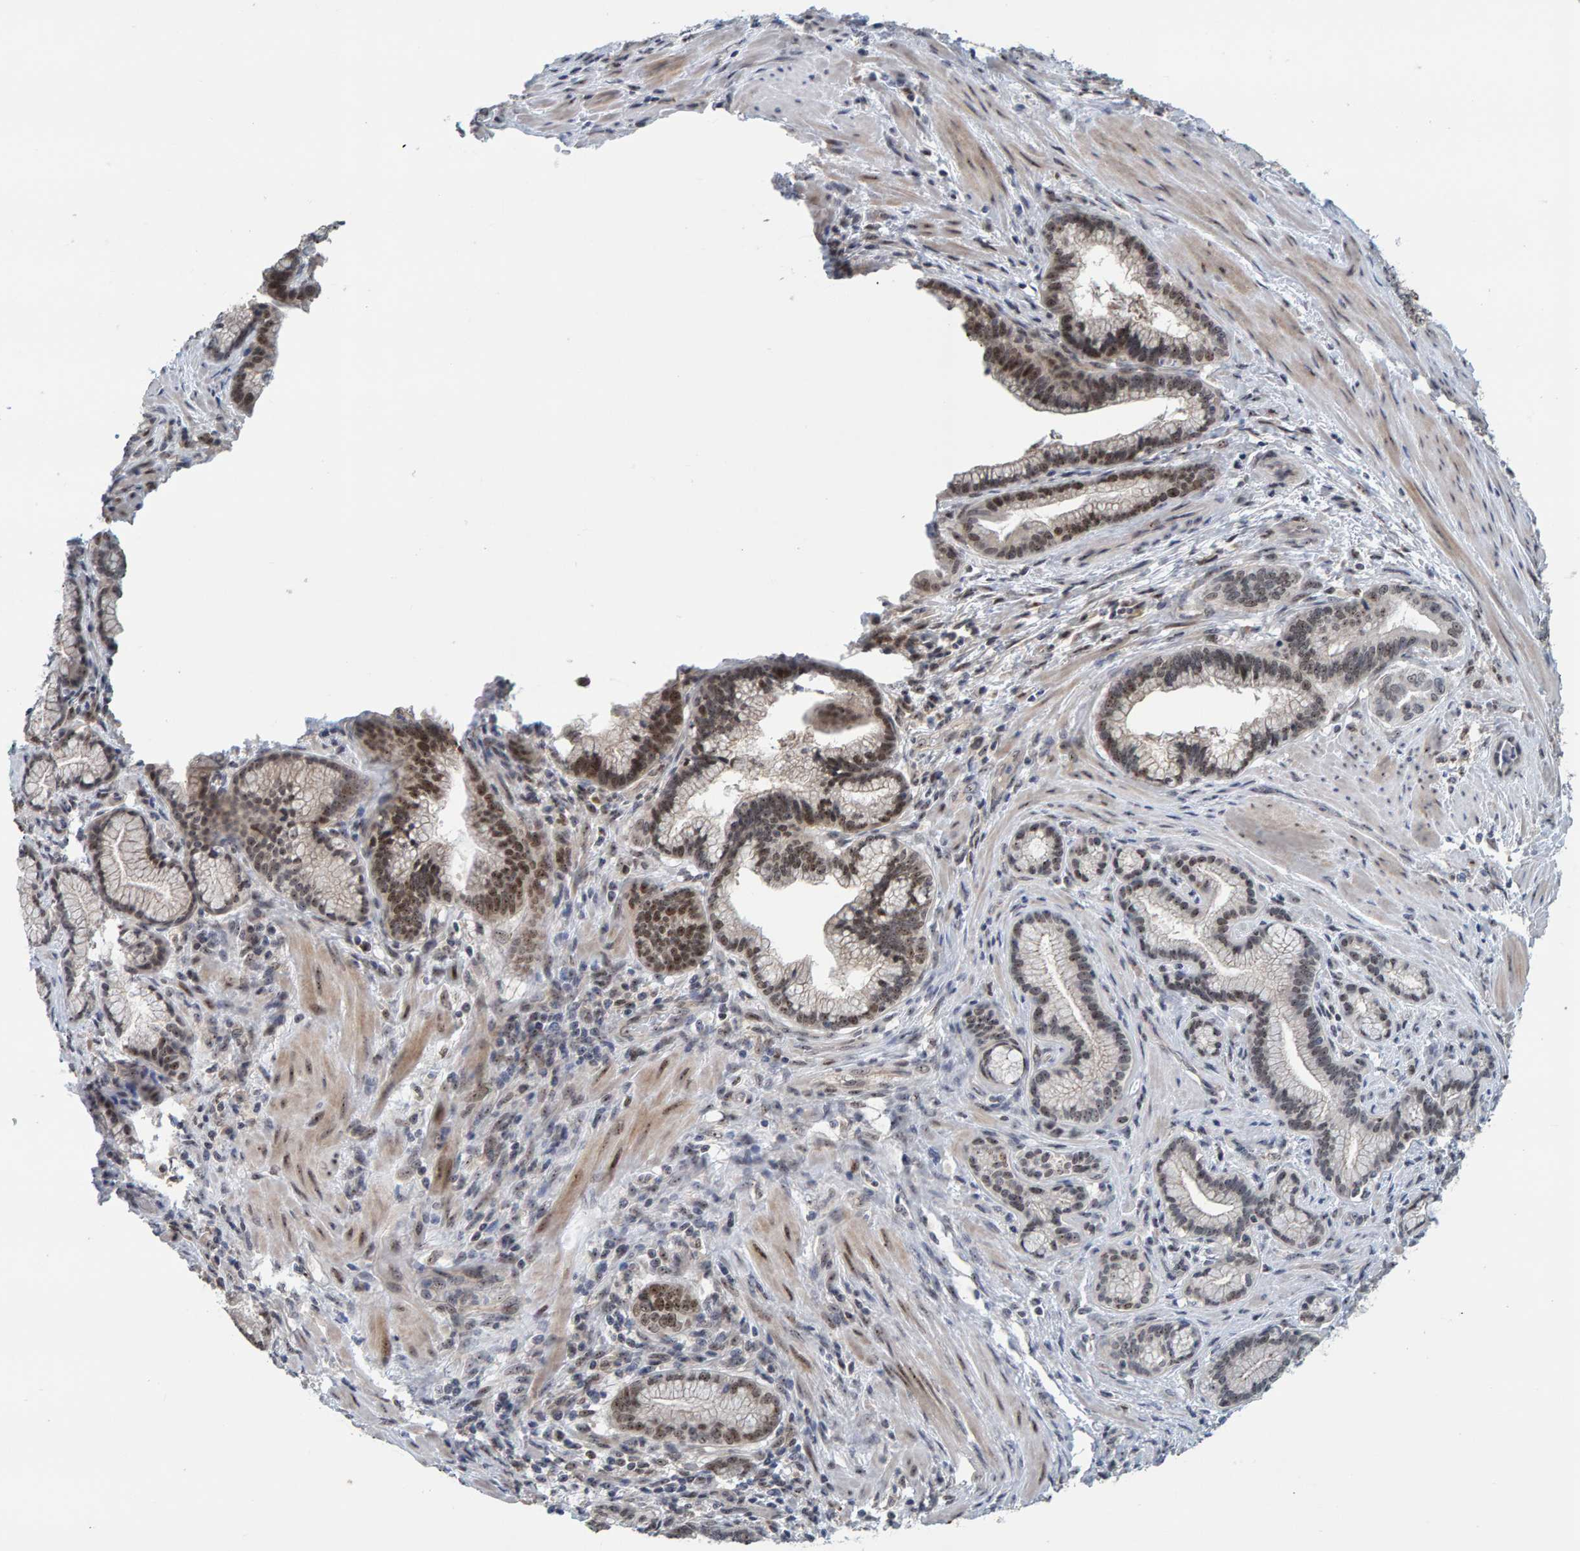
{"staining": {"intensity": "moderate", "quantity": "25%-75%", "location": "nuclear"}, "tissue": "pancreatic cancer", "cell_type": "Tumor cells", "image_type": "cancer", "snomed": [{"axis": "morphology", "description": "Adenocarcinoma, NOS"}, {"axis": "topography", "description": "Pancreas"}], "caption": "Immunohistochemical staining of human pancreatic cancer reveals medium levels of moderate nuclear expression in approximately 25%-75% of tumor cells.", "gene": "POLR1E", "patient": {"sex": "female", "age": 64}}